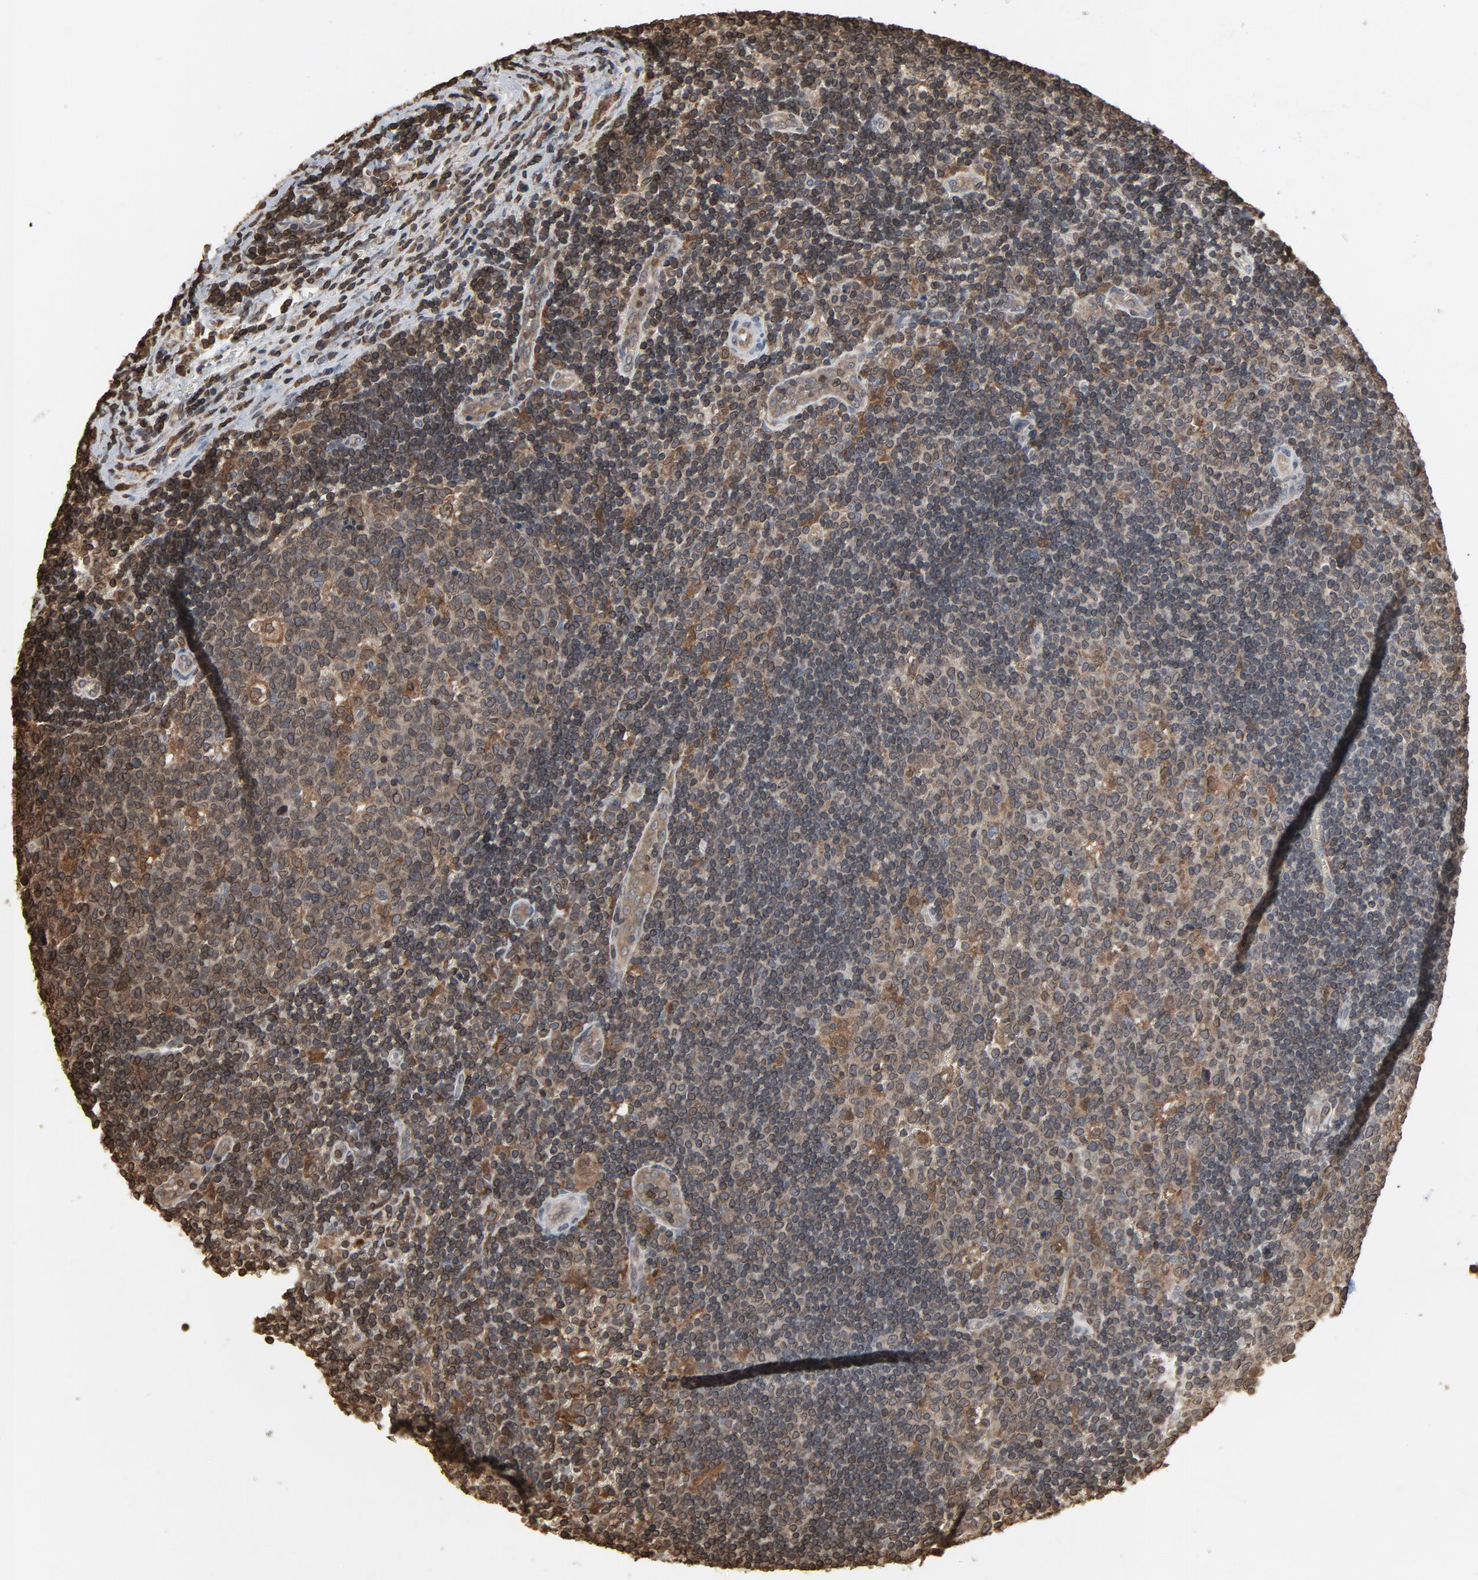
{"staining": {"intensity": "weak", "quantity": "25%-75%", "location": "cytoplasmic/membranous,nuclear"}, "tissue": "lymph node", "cell_type": "Germinal center cells", "image_type": "normal", "snomed": [{"axis": "morphology", "description": "Normal tissue, NOS"}, {"axis": "topography", "description": "Lymph node"}, {"axis": "topography", "description": "Salivary gland"}], "caption": "Protein staining of benign lymph node demonstrates weak cytoplasmic/membranous,nuclear positivity in about 25%-75% of germinal center cells. (DAB (3,3'-diaminobenzidine) IHC, brown staining for protein, blue staining for nuclei).", "gene": "UBE2D1", "patient": {"sex": "male", "age": 8}}